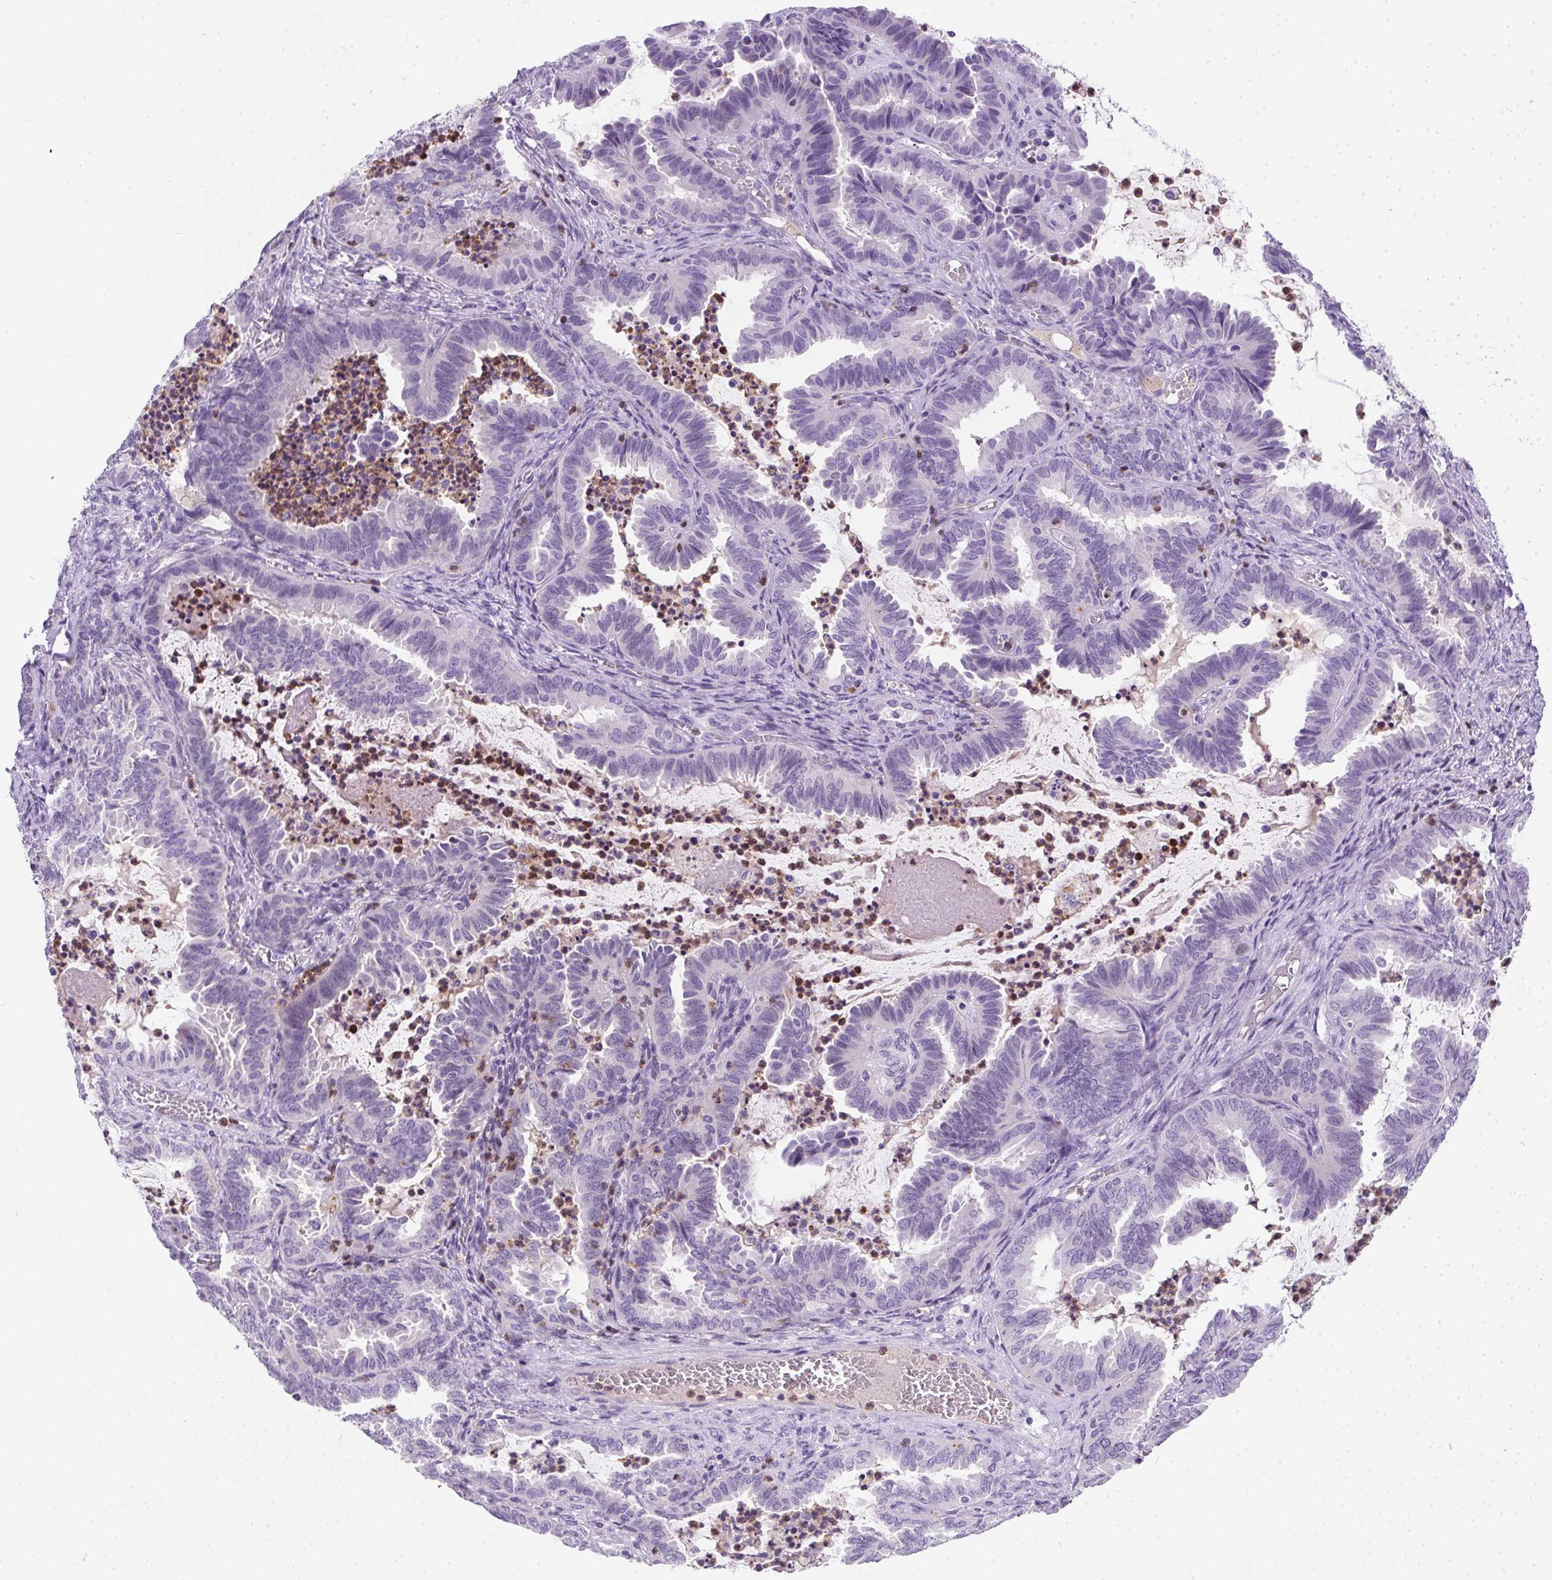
{"staining": {"intensity": "negative", "quantity": "none", "location": "none"}, "tissue": "ovarian cancer", "cell_type": "Tumor cells", "image_type": "cancer", "snomed": [{"axis": "morphology", "description": "Carcinoma, endometroid"}, {"axis": "topography", "description": "Ovary"}], "caption": "IHC photomicrograph of neoplastic tissue: human ovarian endometroid carcinoma stained with DAB (3,3'-diaminobenzidine) shows no significant protein staining in tumor cells.", "gene": "SSTR4", "patient": {"sex": "female", "age": 70}}